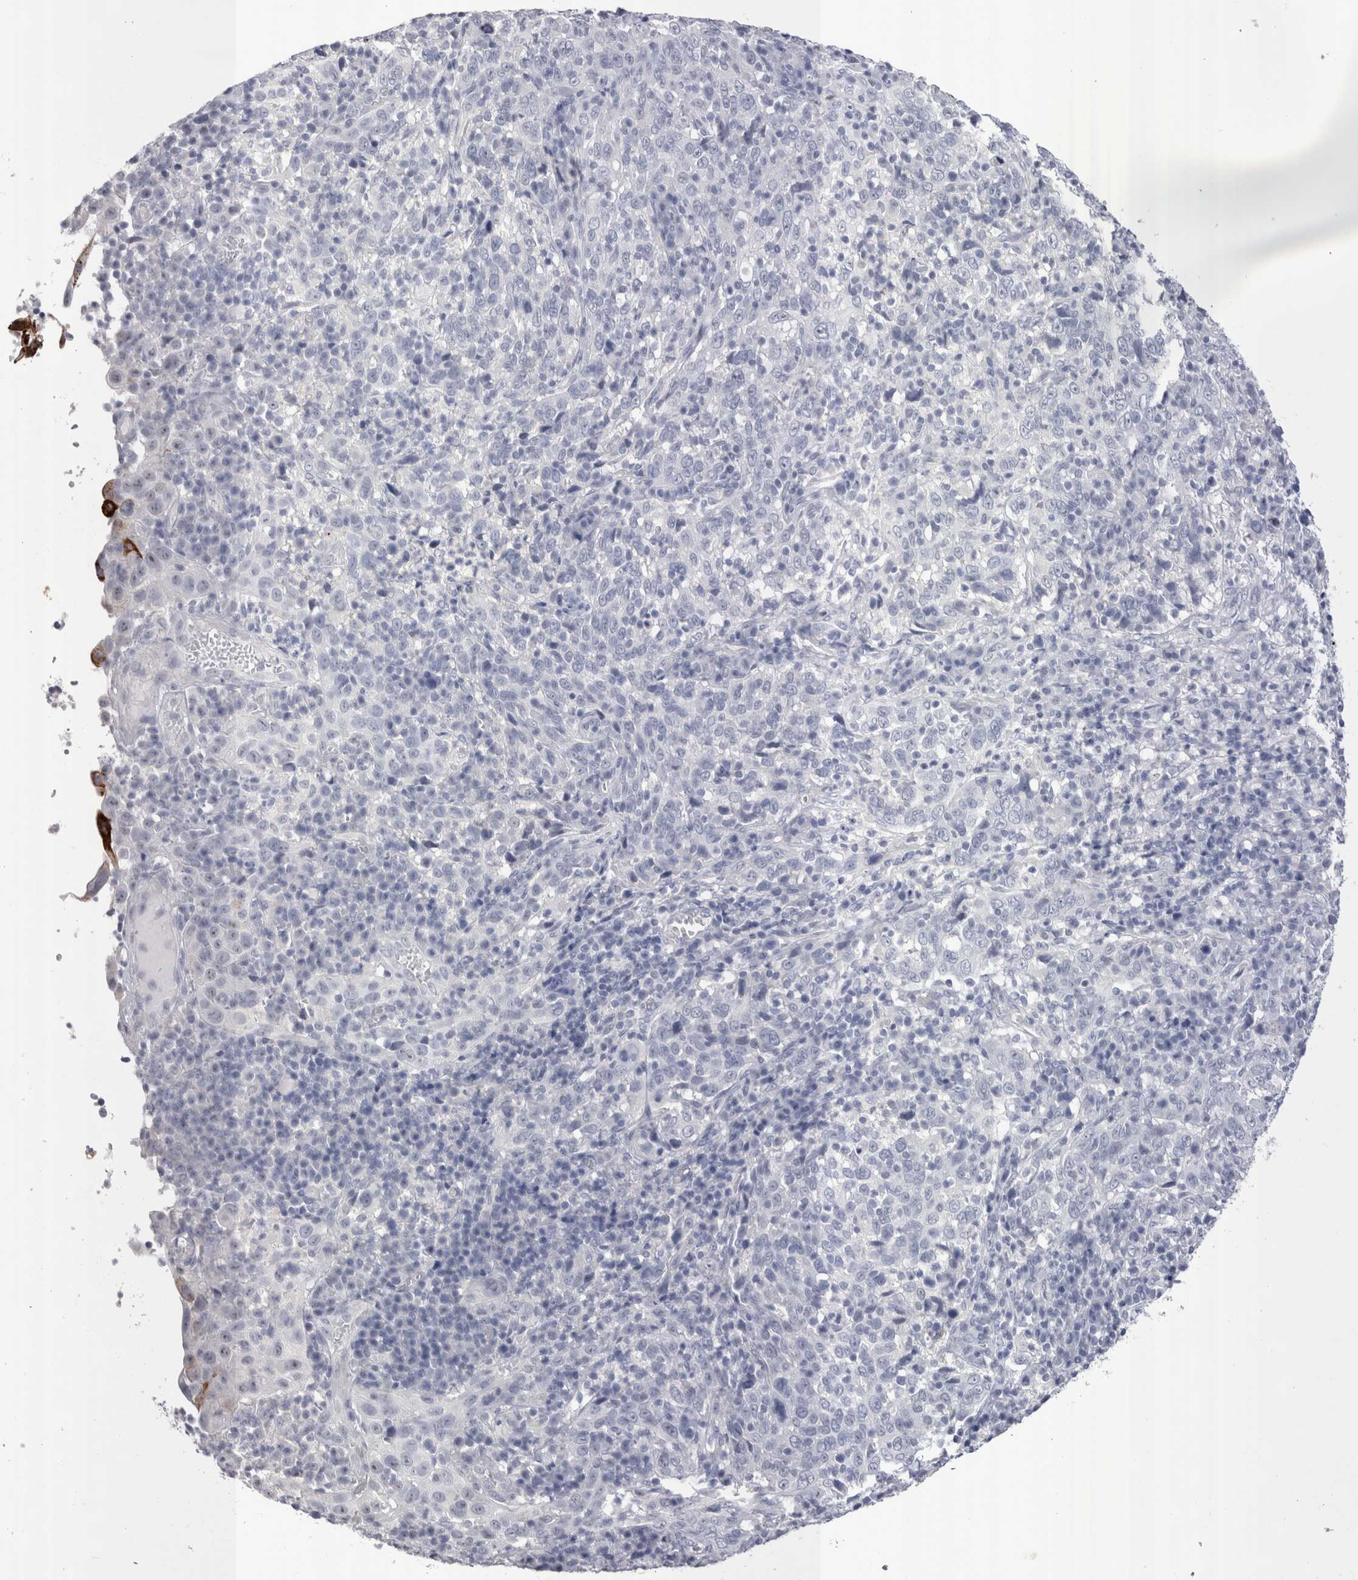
{"staining": {"intensity": "negative", "quantity": "none", "location": "none"}, "tissue": "cervical cancer", "cell_type": "Tumor cells", "image_type": "cancer", "snomed": [{"axis": "morphology", "description": "Squamous cell carcinoma, NOS"}, {"axis": "topography", "description": "Cervix"}], "caption": "Immunohistochemical staining of cervical cancer demonstrates no significant expression in tumor cells. Brightfield microscopy of immunohistochemistry (IHC) stained with DAB (brown) and hematoxylin (blue), captured at high magnification.", "gene": "PWP2", "patient": {"sex": "female", "age": 46}}